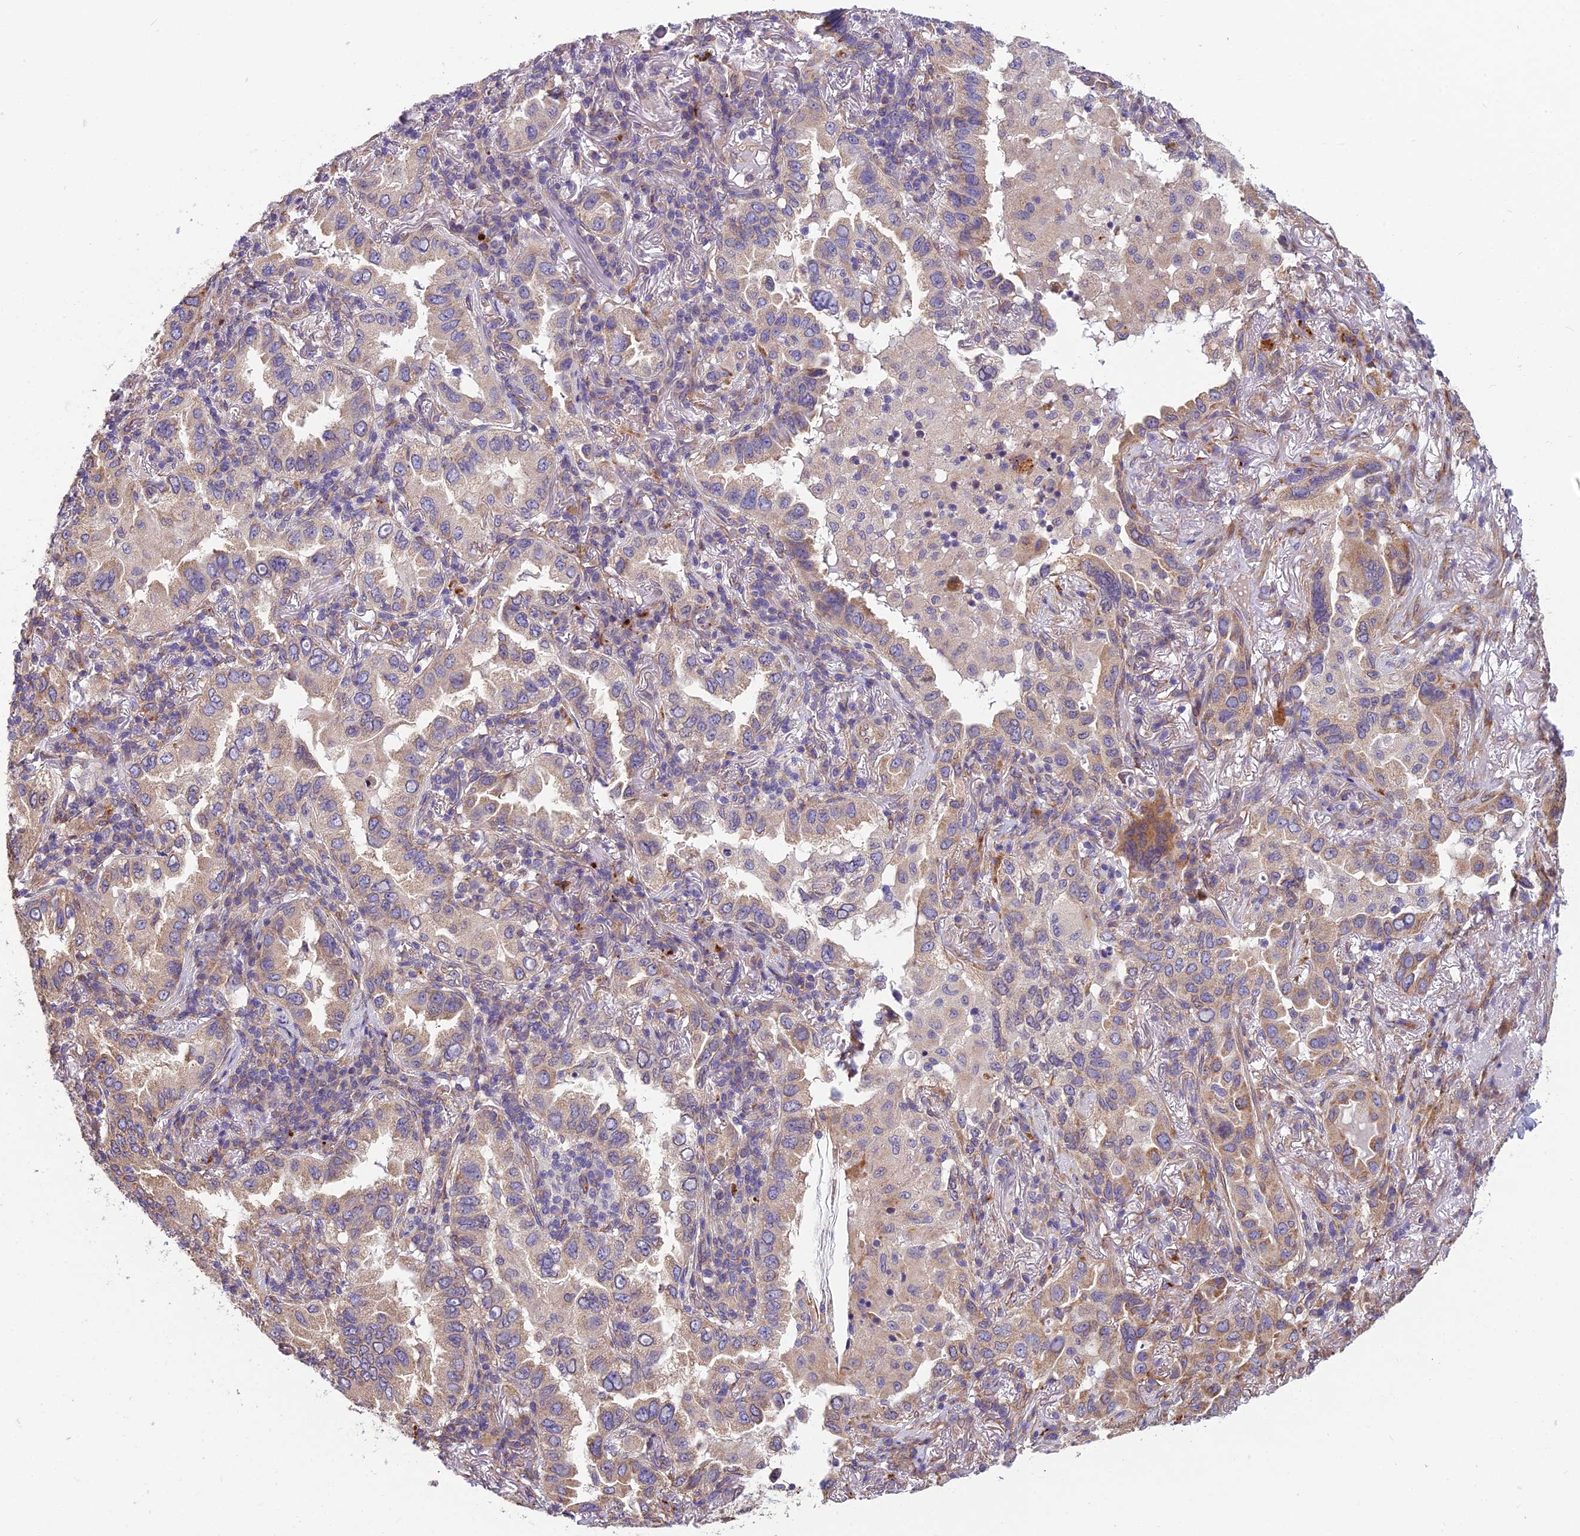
{"staining": {"intensity": "moderate", "quantity": "<25%", "location": "cytoplasmic/membranous"}, "tissue": "lung cancer", "cell_type": "Tumor cells", "image_type": "cancer", "snomed": [{"axis": "morphology", "description": "Adenocarcinoma, NOS"}, {"axis": "topography", "description": "Lung"}], "caption": "Approximately <25% of tumor cells in lung adenocarcinoma display moderate cytoplasmic/membranous protein positivity as visualized by brown immunohistochemical staining.", "gene": "SPDL1", "patient": {"sex": "female", "age": 69}}